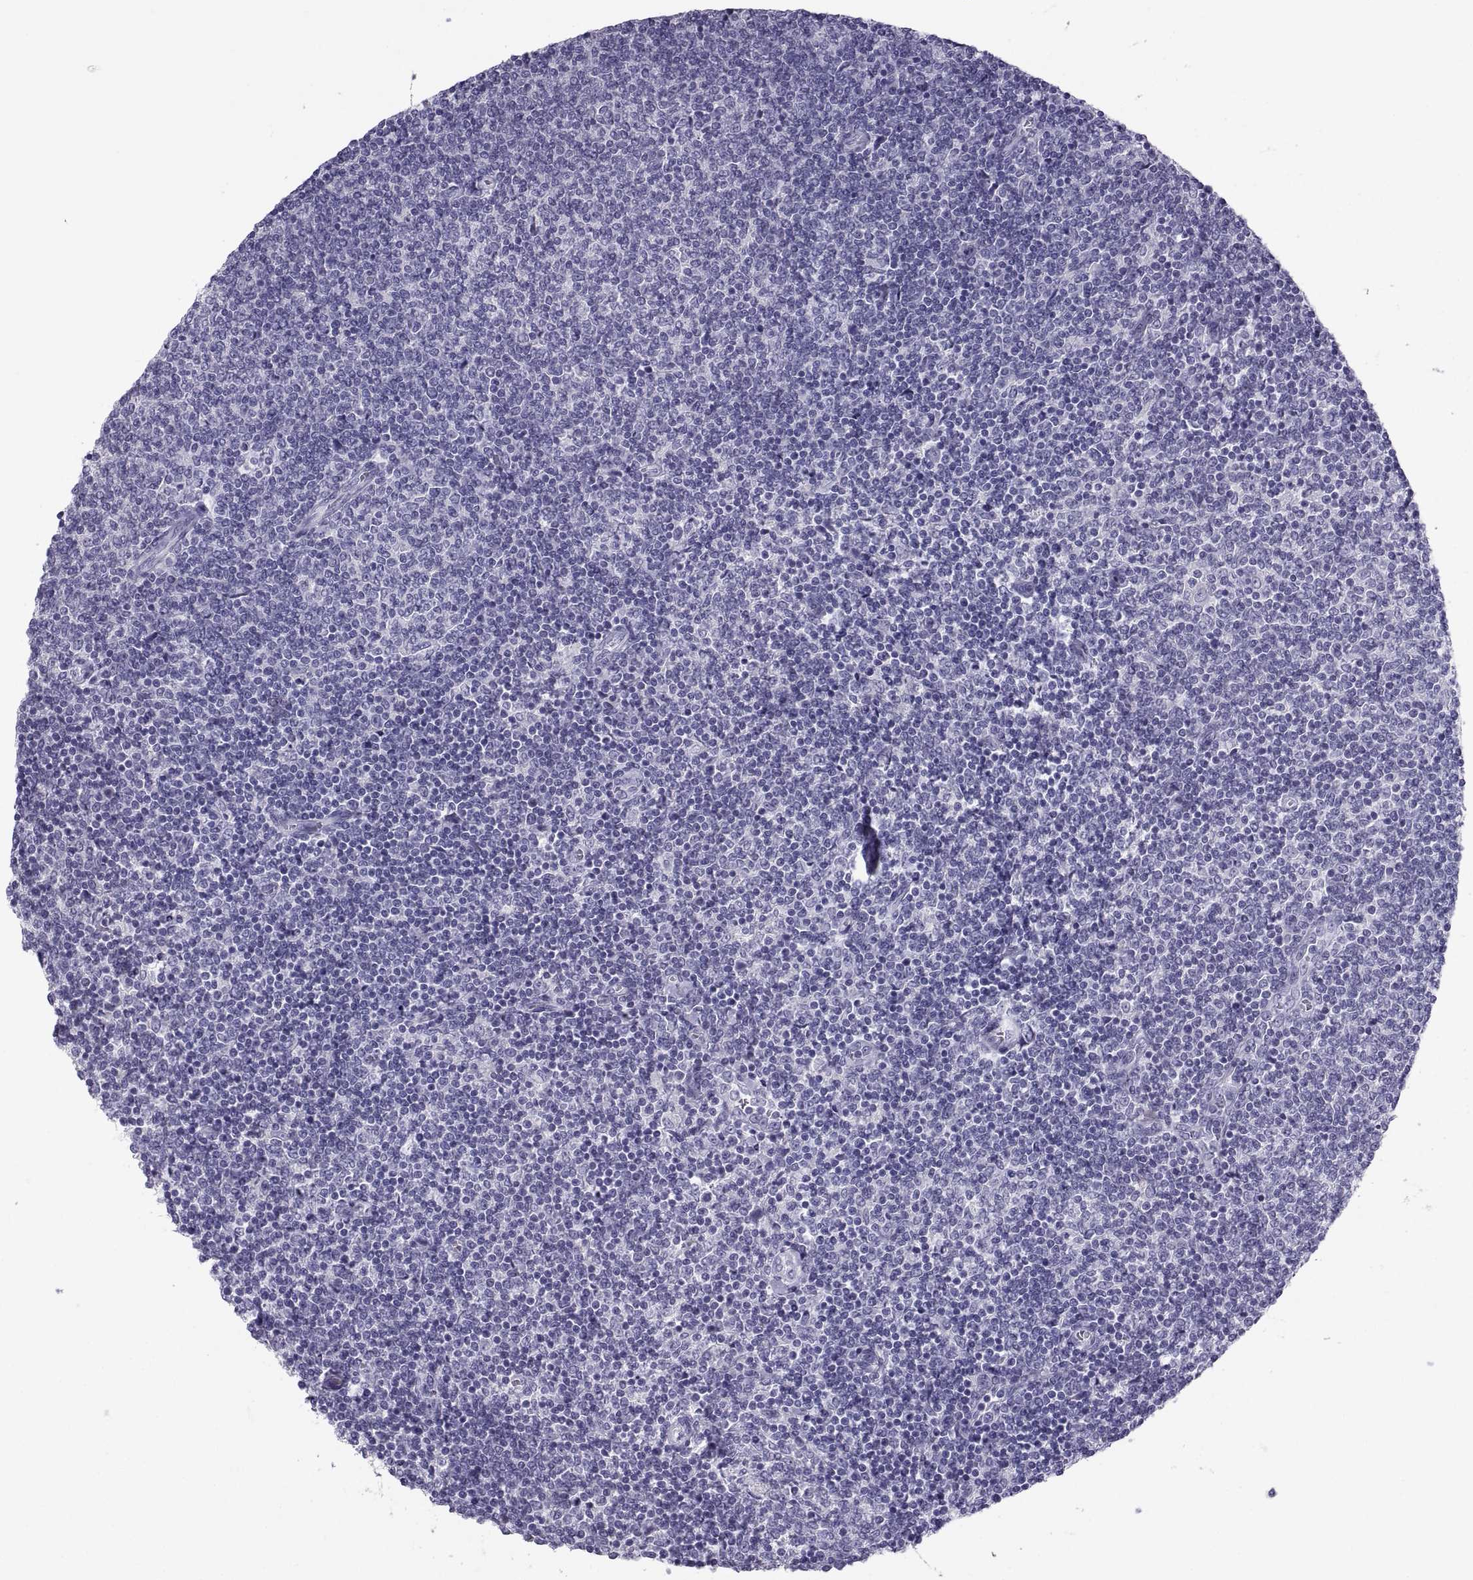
{"staining": {"intensity": "negative", "quantity": "none", "location": "none"}, "tissue": "lymphoma", "cell_type": "Tumor cells", "image_type": "cancer", "snomed": [{"axis": "morphology", "description": "Malignant lymphoma, non-Hodgkin's type, Low grade"}, {"axis": "topography", "description": "Lymph node"}], "caption": "DAB immunohistochemical staining of human lymphoma shows no significant positivity in tumor cells.", "gene": "PCSK1N", "patient": {"sex": "male", "age": 52}}